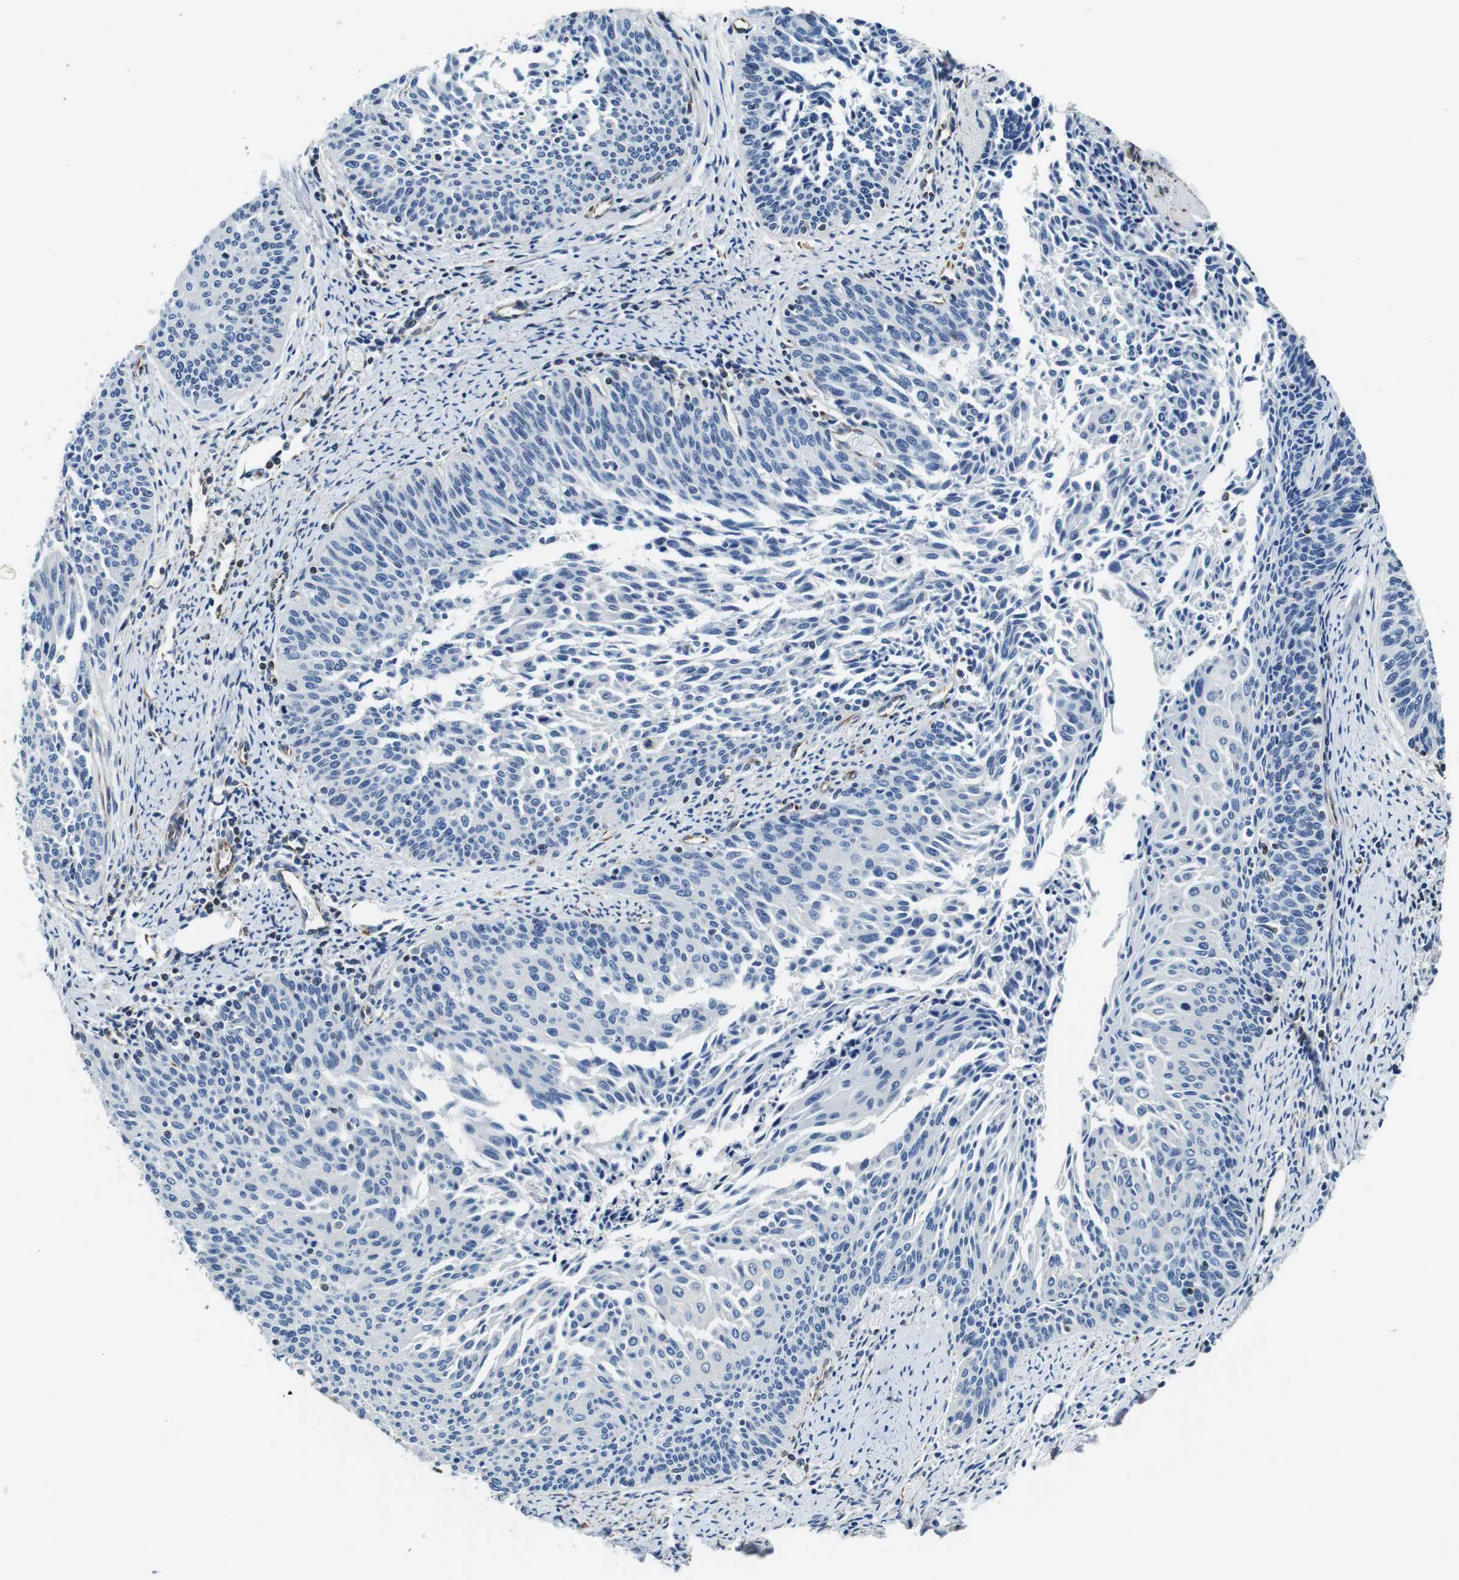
{"staining": {"intensity": "negative", "quantity": "none", "location": "none"}, "tissue": "cervical cancer", "cell_type": "Tumor cells", "image_type": "cancer", "snomed": [{"axis": "morphology", "description": "Squamous cell carcinoma, NOS"}, {"axis": "topography", "description": "Cervix"}], "caption": "Protein analysis of squamous cell carcinoma (cervical) displays no significant expression in tumor cells.", "gene": "GJE1", "patient": {"sex": "female", "age": 55}}